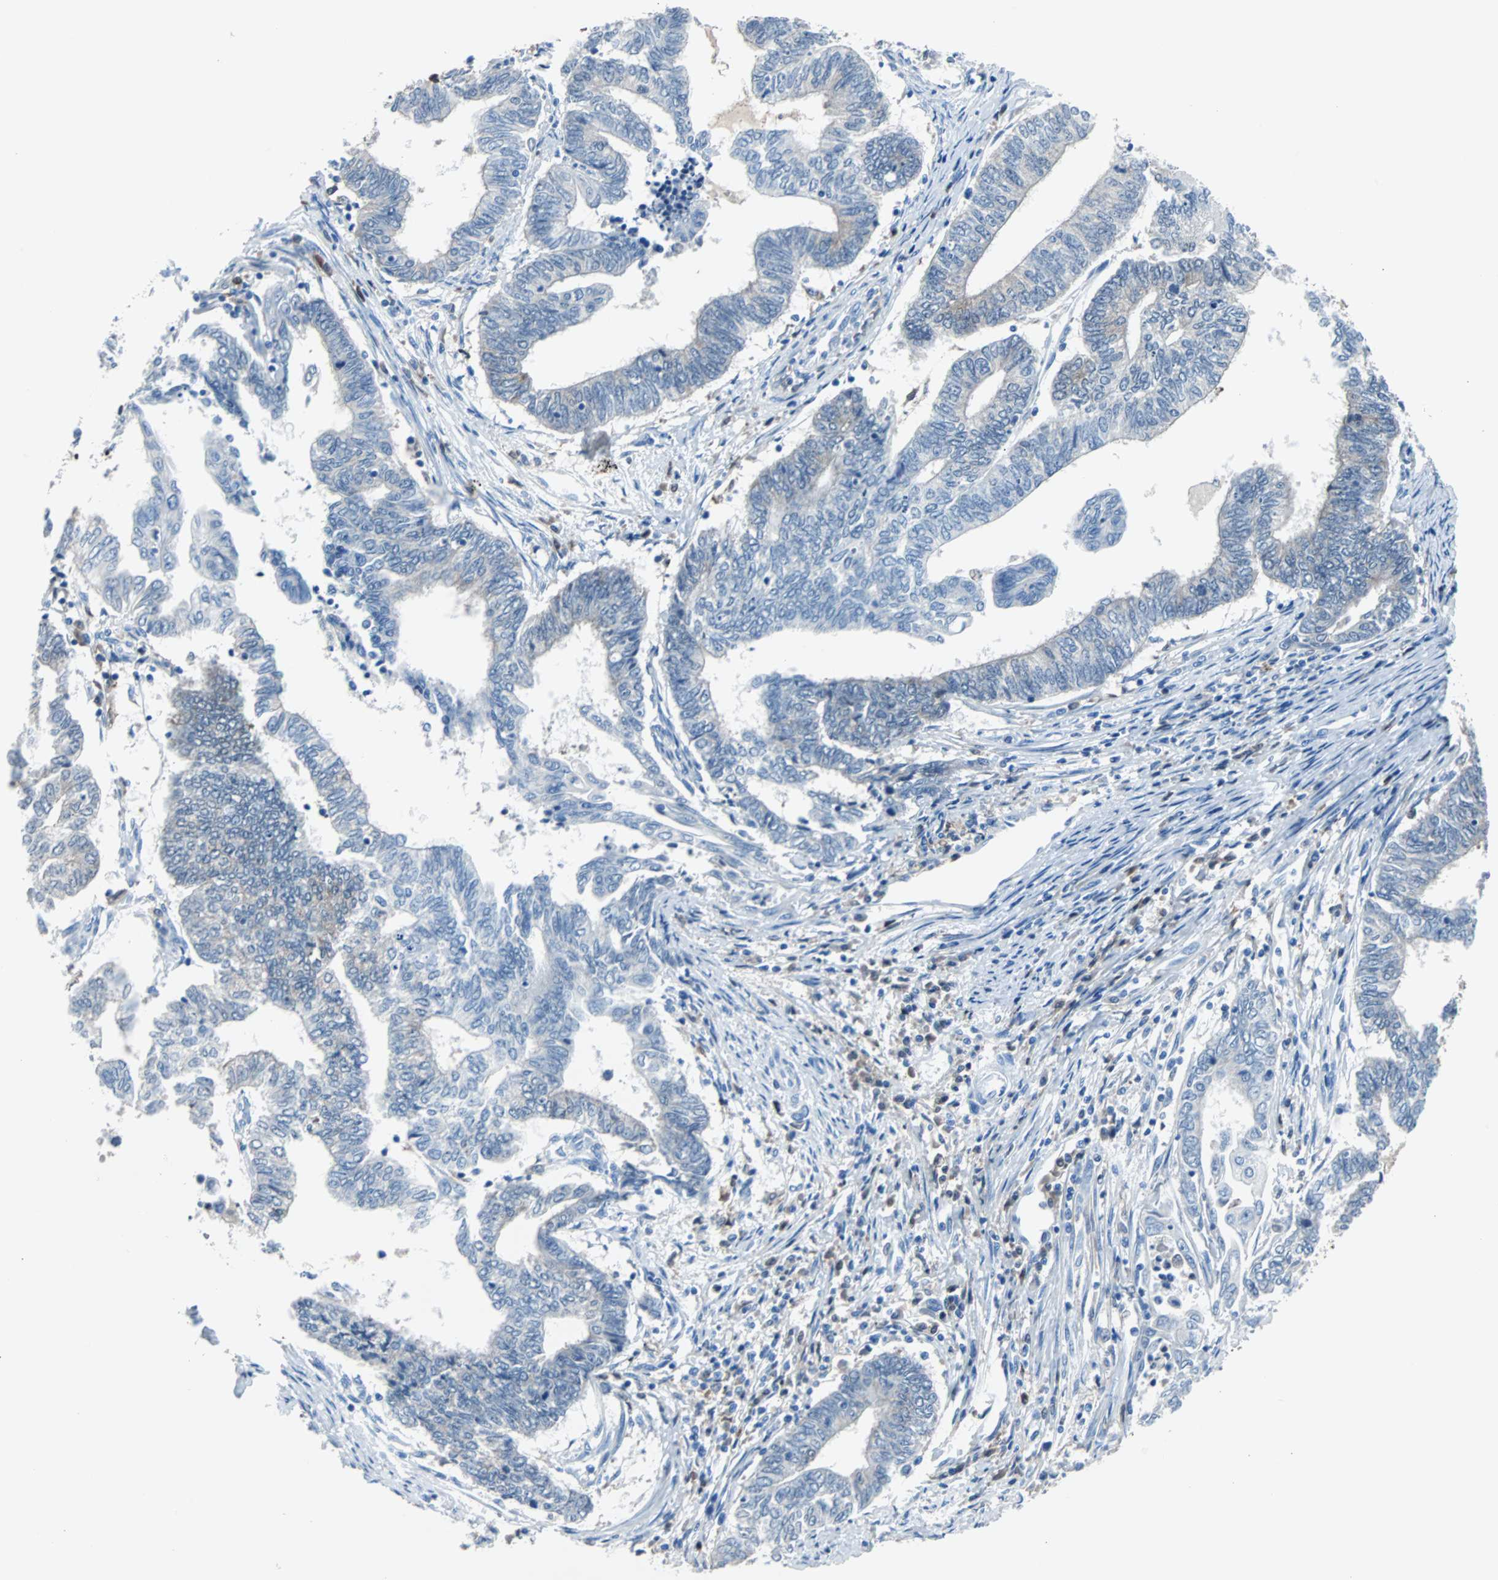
{"staining": {"intensity": "negative", "quantity": "none", "location": "none"}, "tissue": "endometrial cancer", "cell_type": "Tumor cells", "image_type": "cancer", "snomed": [{"axis": "morphology", "description": "Adenocarcinoma, NOS"}, {"axis": "topography", "description": "Uterus"}, {"axis": "topography", "description": "Endometrium"}], "caption": "Immunohistochemistry of endometrial cancer (adenocarcinoma) reveals no staining in tumor cells. (DAB immunohistochemistry (IHC) visualized using brightfield microscopy, high magnification).", "gene": "SYK", "patient": {"sex": "female", "age": 70}}